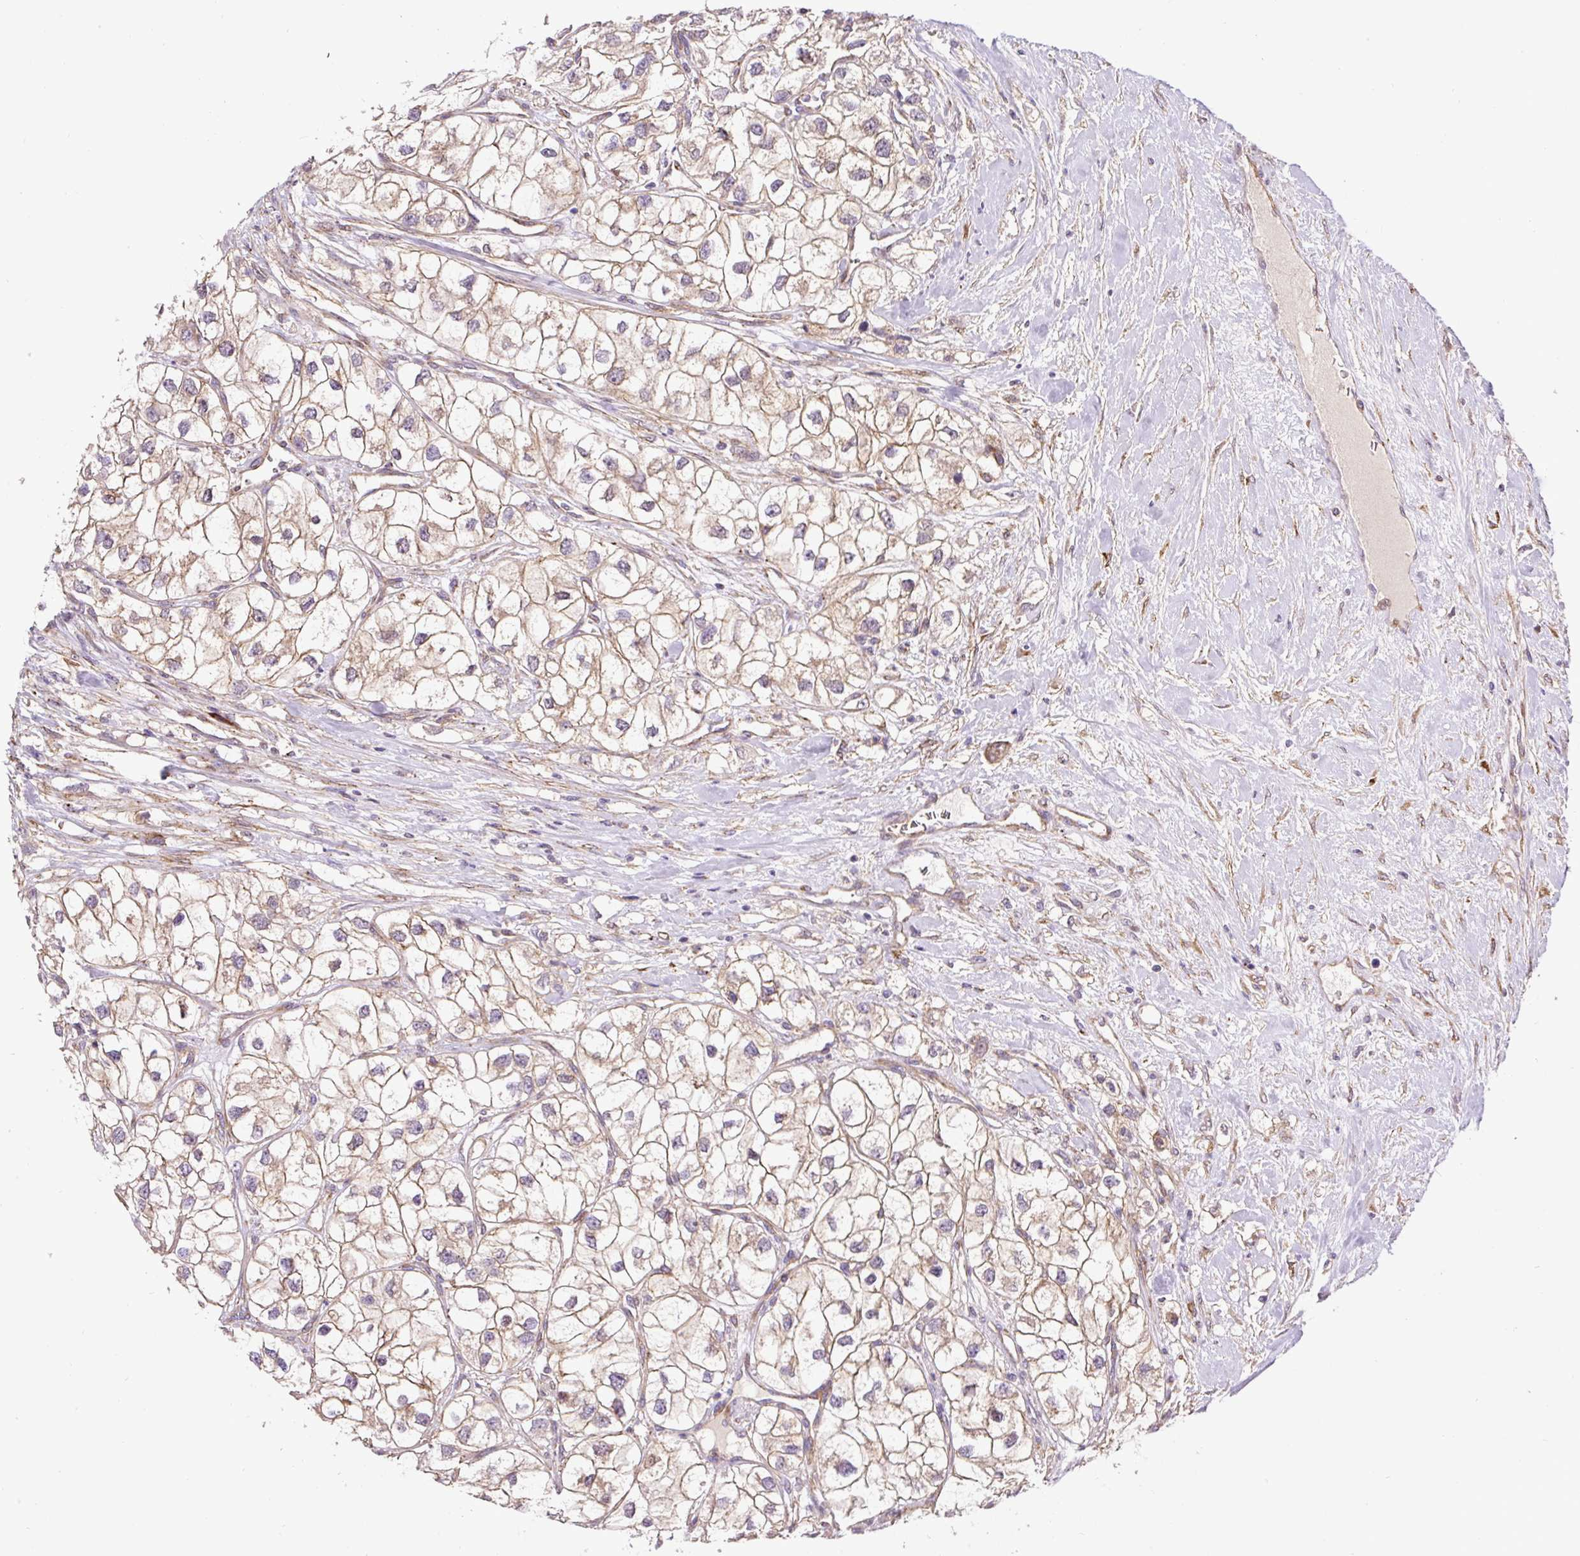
{"staining": {"intensity": "weak", "quantity": ">75%", "location": "cytoplasmic/membranous"}, "tissue": "renal cancer", "cell_type": "Tumor cells", "image_type": "cancer", "snomed": [{"axis": "morphology", "description": "Adenocarcinoma, NOS"}, {"axis": "topography", "description": "Kidney"}], "caption": "Weak cytoplasmic/membranous positivity for a protein is seen in approximately >75% of tumor cells of adenocarcinoma (renal) using immunohistochemistry.", "gene": "RNF170", "patient": {"sex": "male", "age": 59}}